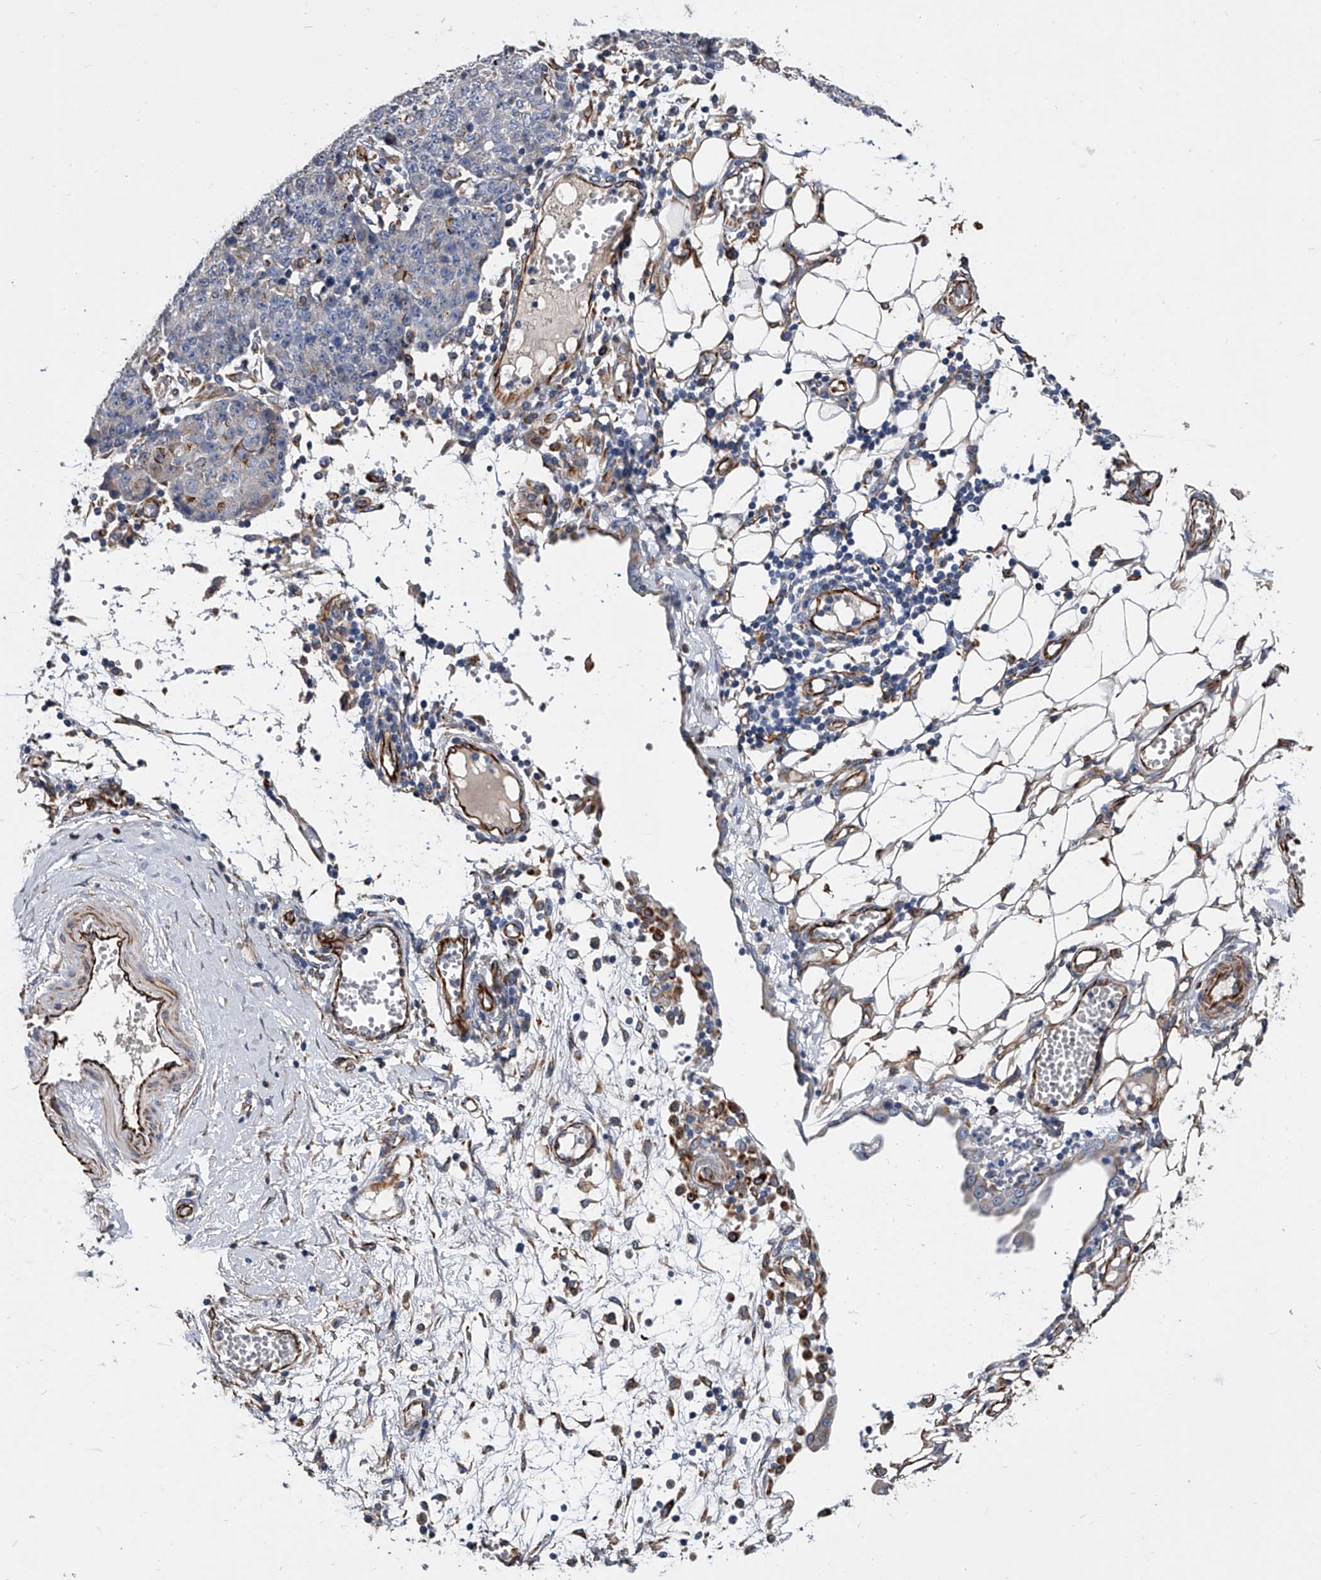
{"staining": {"intensity": "negative", "quantity": "none", "location": "none"}, "tissue": "ovarian cancer", "cell_type": "Tumor cells", "image_type": "cancer", "snomed": [{"axis": "morphology", "description": "Carcinoma, endometroid"}, {"axis": "topography", "description": "Ovary"}], "caption": "Tumor cells show no significant positivity in ovarian cancer (endometroid carcinoma).", "gene": "EFCAB7", "patient": {"sex": "female", "age": 42}}